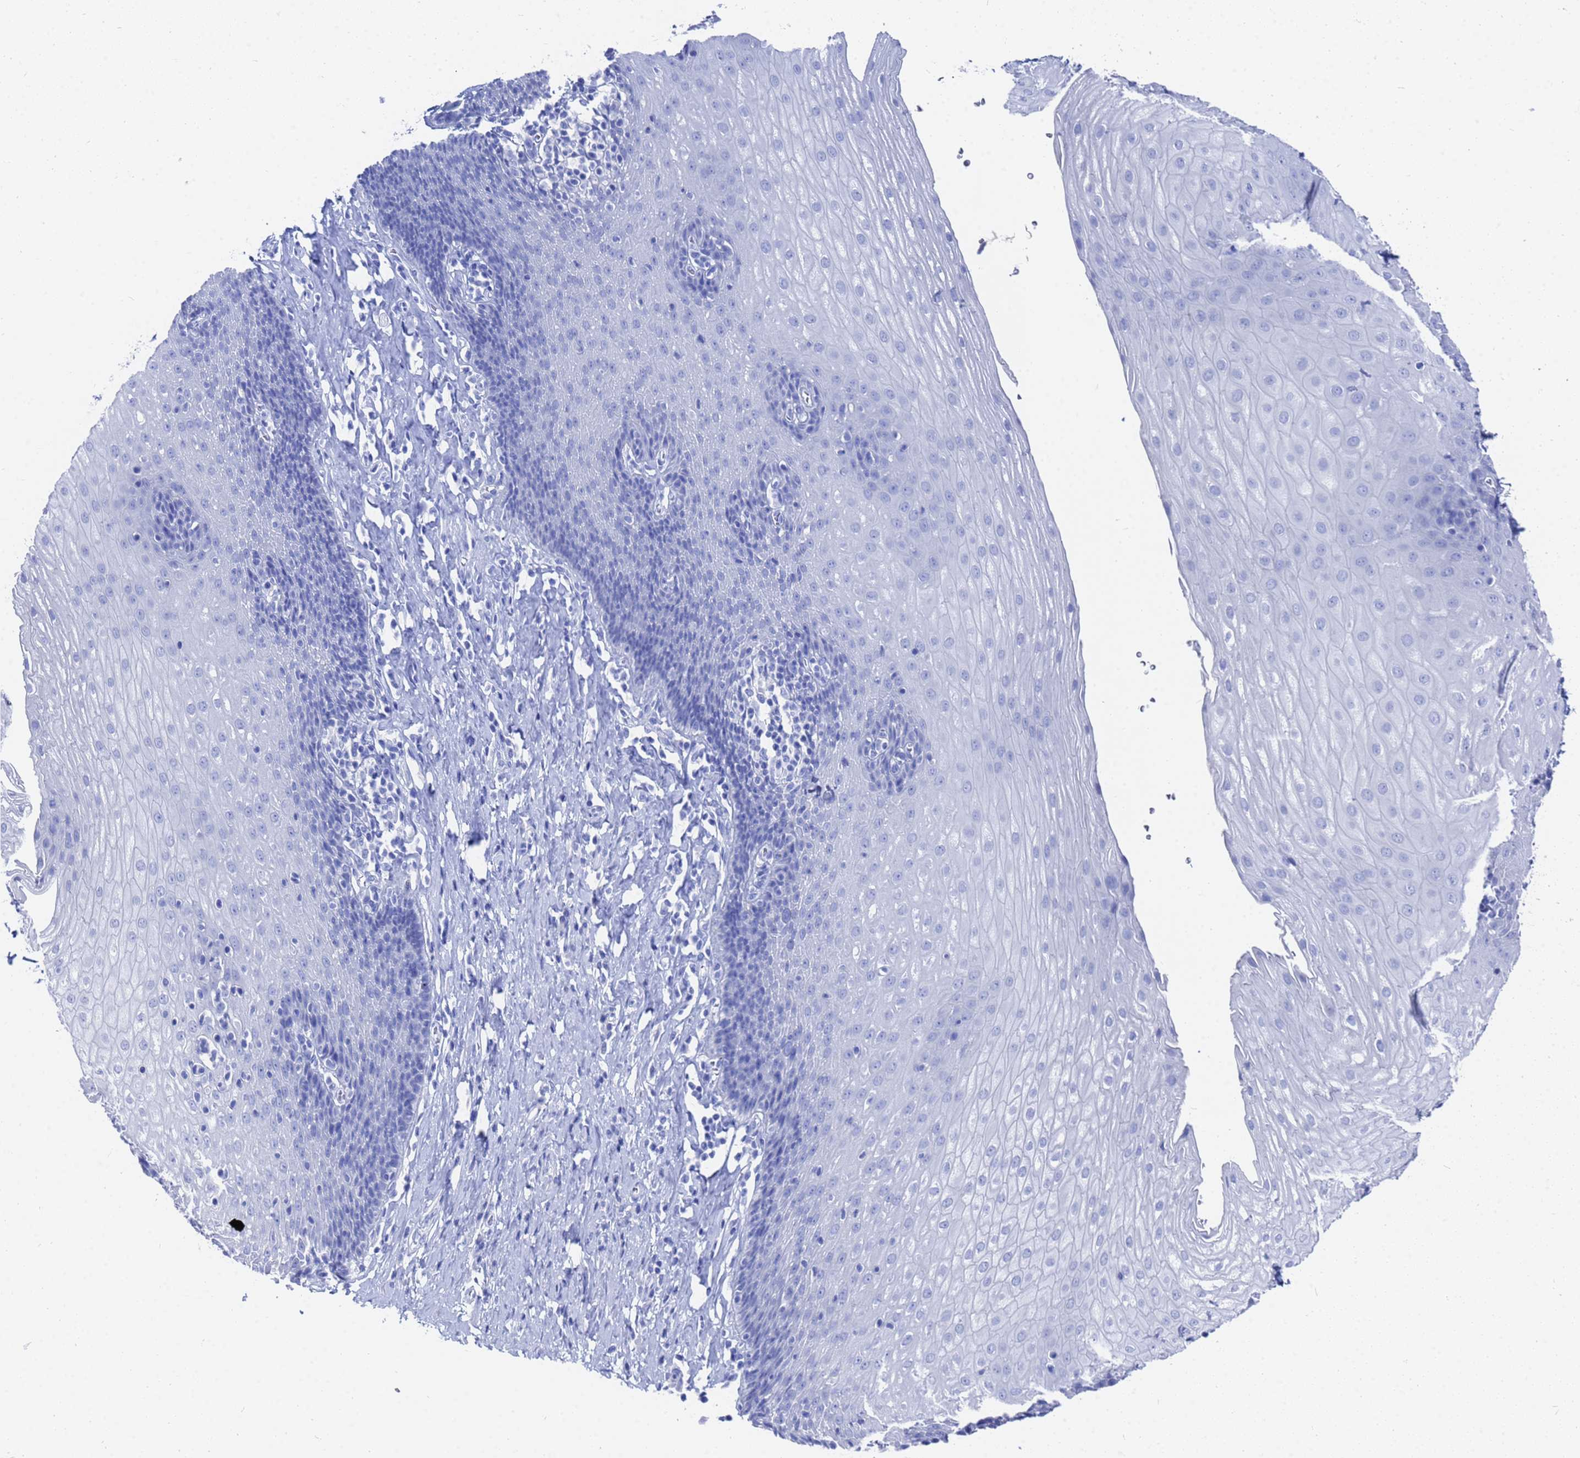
{"staining": {"intensity": "negative", "quantity": "none", "location": "none"}, "tissue": "esophagus", "cell_type": "Squamous epithelial cells", "image_type": "normal", "snomed": [{"axis": "morphology", "description": "Normal tissue, NOS"}, {"axis": "topography", "description": "Esophagus"}], "caption": "High power microscopy photomicrograph of an immunohistochemistry (IHC) photomicrograph of benign esophagus, revealing no significant expression in squamous epithelial cells.", "gene": "GGT1", "patient": {"sex": "female", "age": 61}}